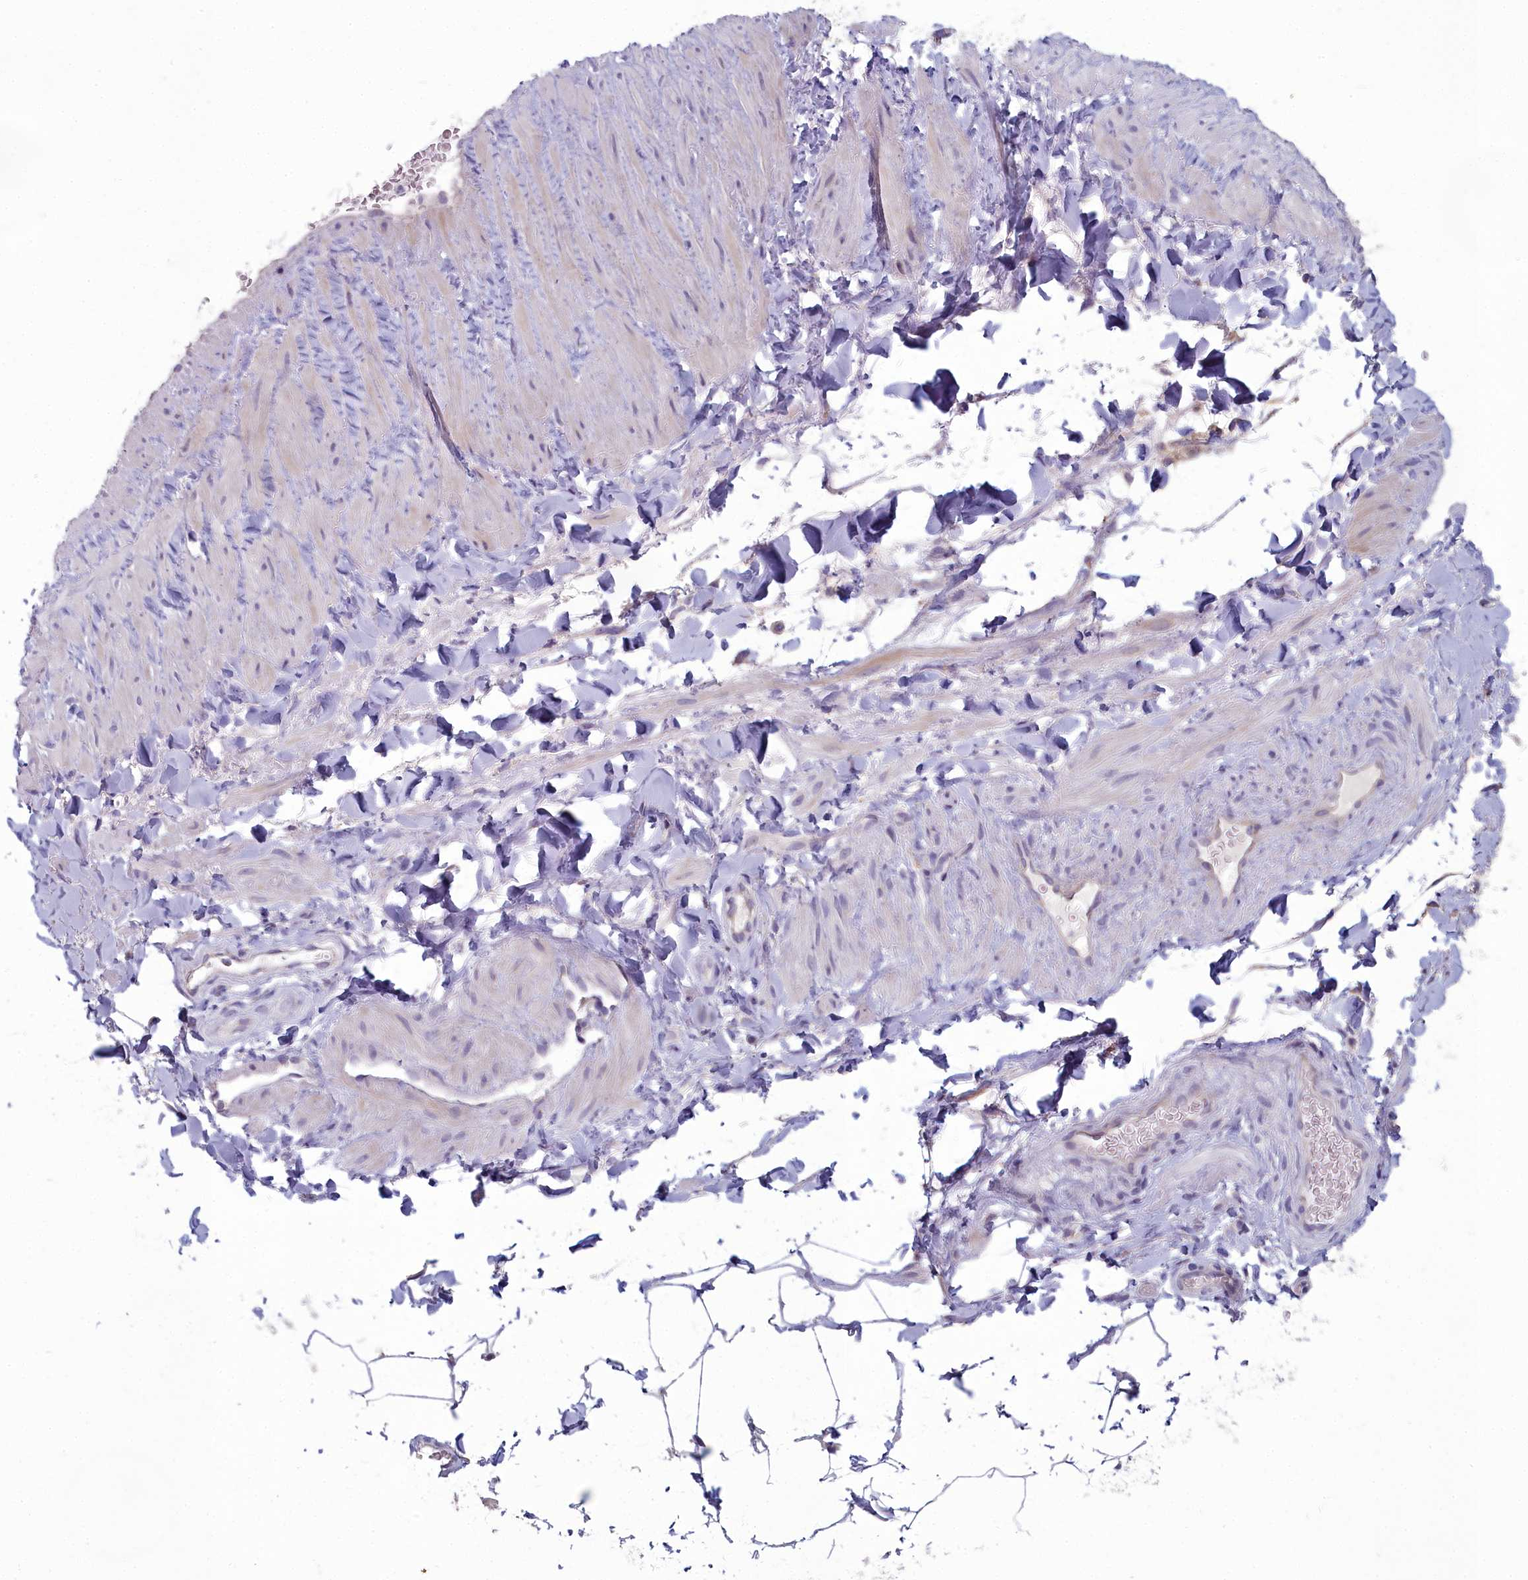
{"staining": {"intensity": "negative", "quantity": "none", "location": "none"}, "tissue": "adipose tissue", "cell_type": "Adipocytes", "image_type": "normal", "snomed": [{"axis": "morphology", "description": "Normal tissue, NOS"}, {"axis": "topography", "description": "Soft tissue"}, {"axis": "topography", "description": "Vascular tissue"}], "caption": "The photomicrograph shows no significant staining in adipocytes of adipose tissue. (Stains: DAB immunohistochemistry (IHC) with hematoxylin counter stain, Microscopy: brightfield microscopy at high magnification).", "gene": "INSYN2A", "patient": {"sex": "male", "age": 54}}